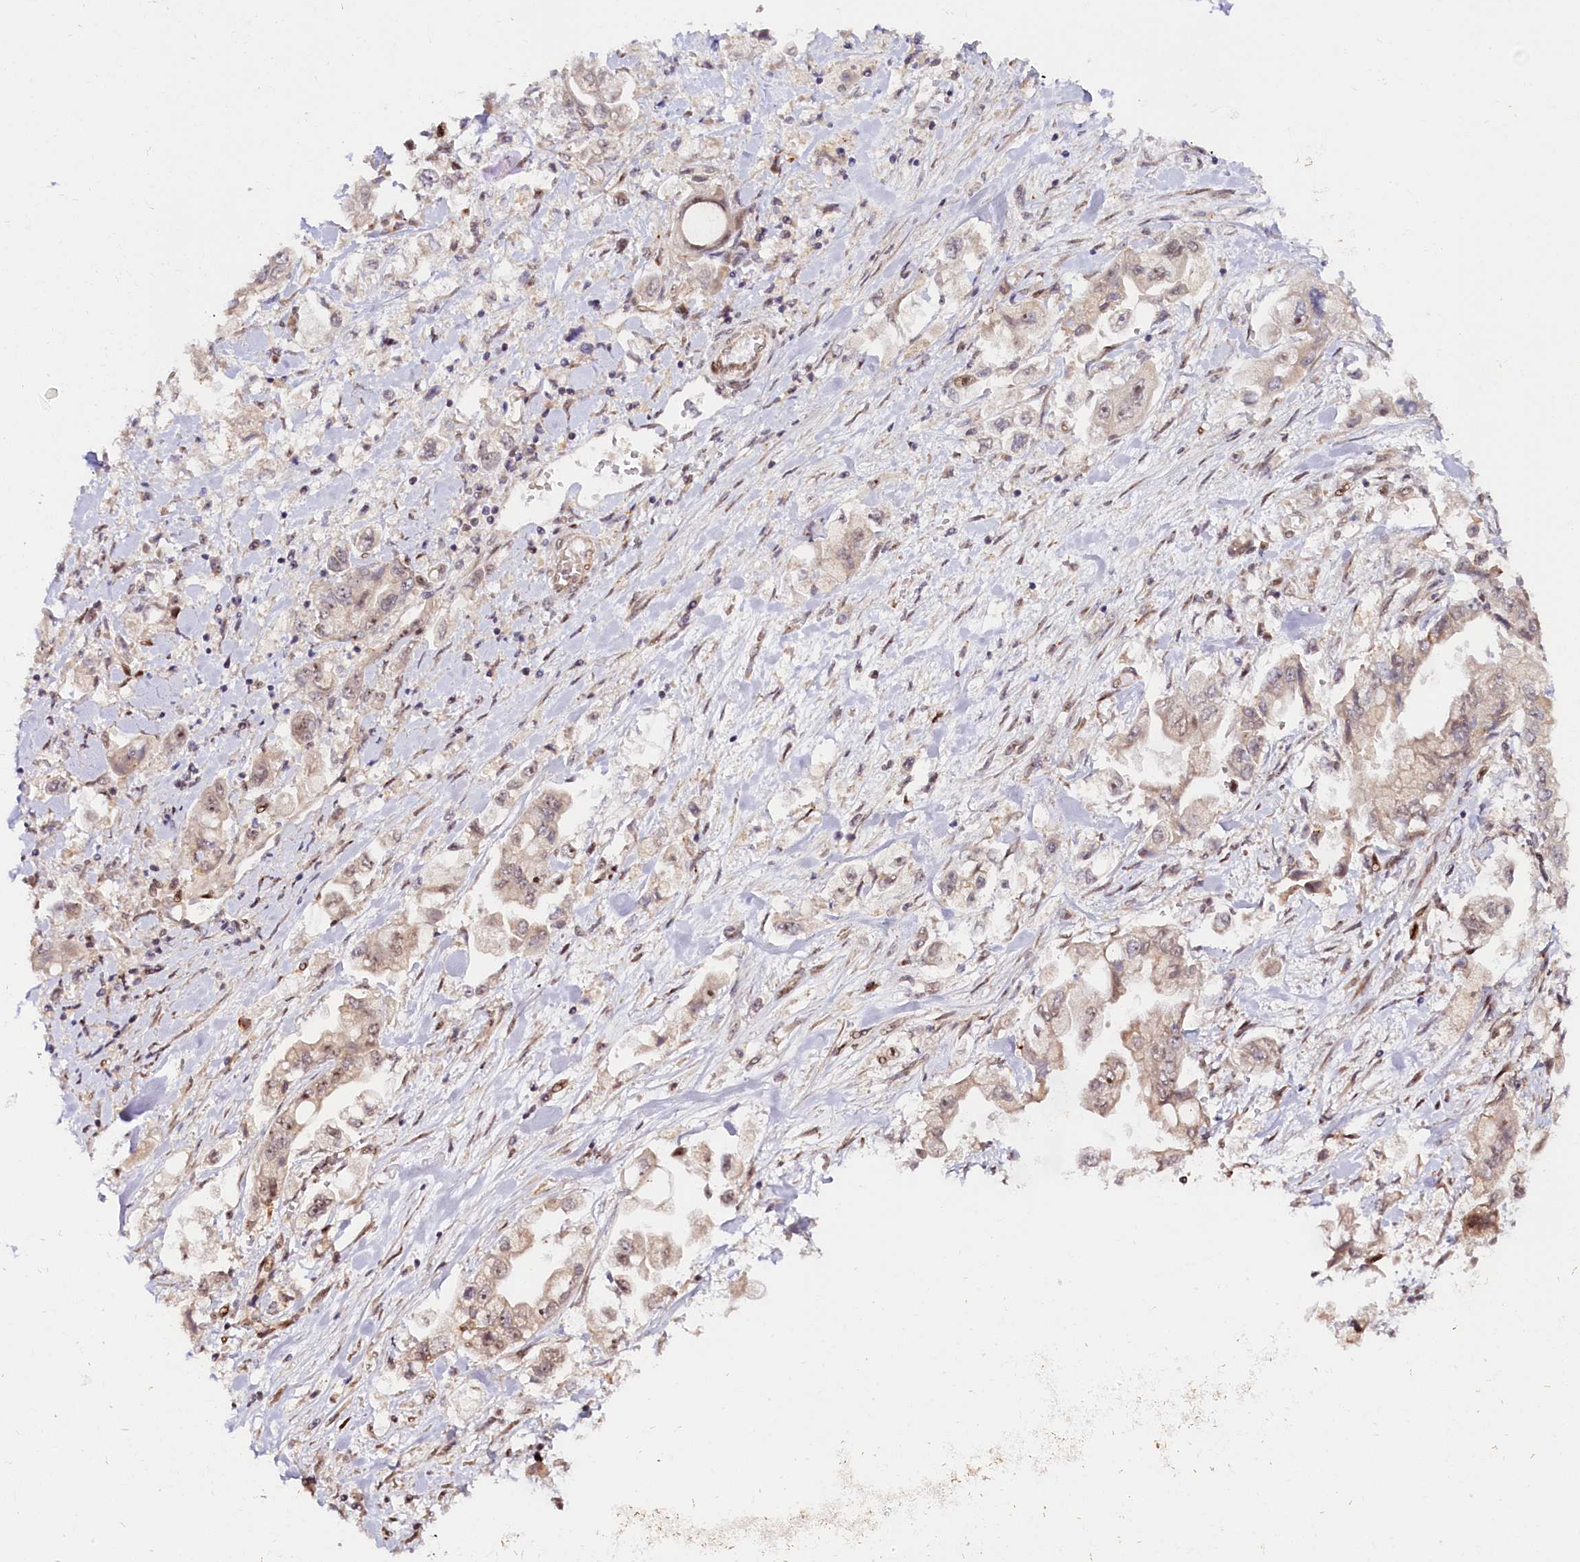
{"staining": {"intensity": "weak", "quantity": "<25%", "location": "nuclear"}, "tissue": "stomach cancer", "cell_type": "Tumor cells", "image_type": "cancer", "snomed": [{"axis": "morphology", "description": "Adenocarcinoma, NOS"}, {"axis": "topography", "description": "Stomach"}], "caption": "Histopathology image shows no significant protein expression in tumor cells of stomach adenocarcinoma.", "gene": "ANKRD24", "patient": {"sex": "male", "age": 62}}